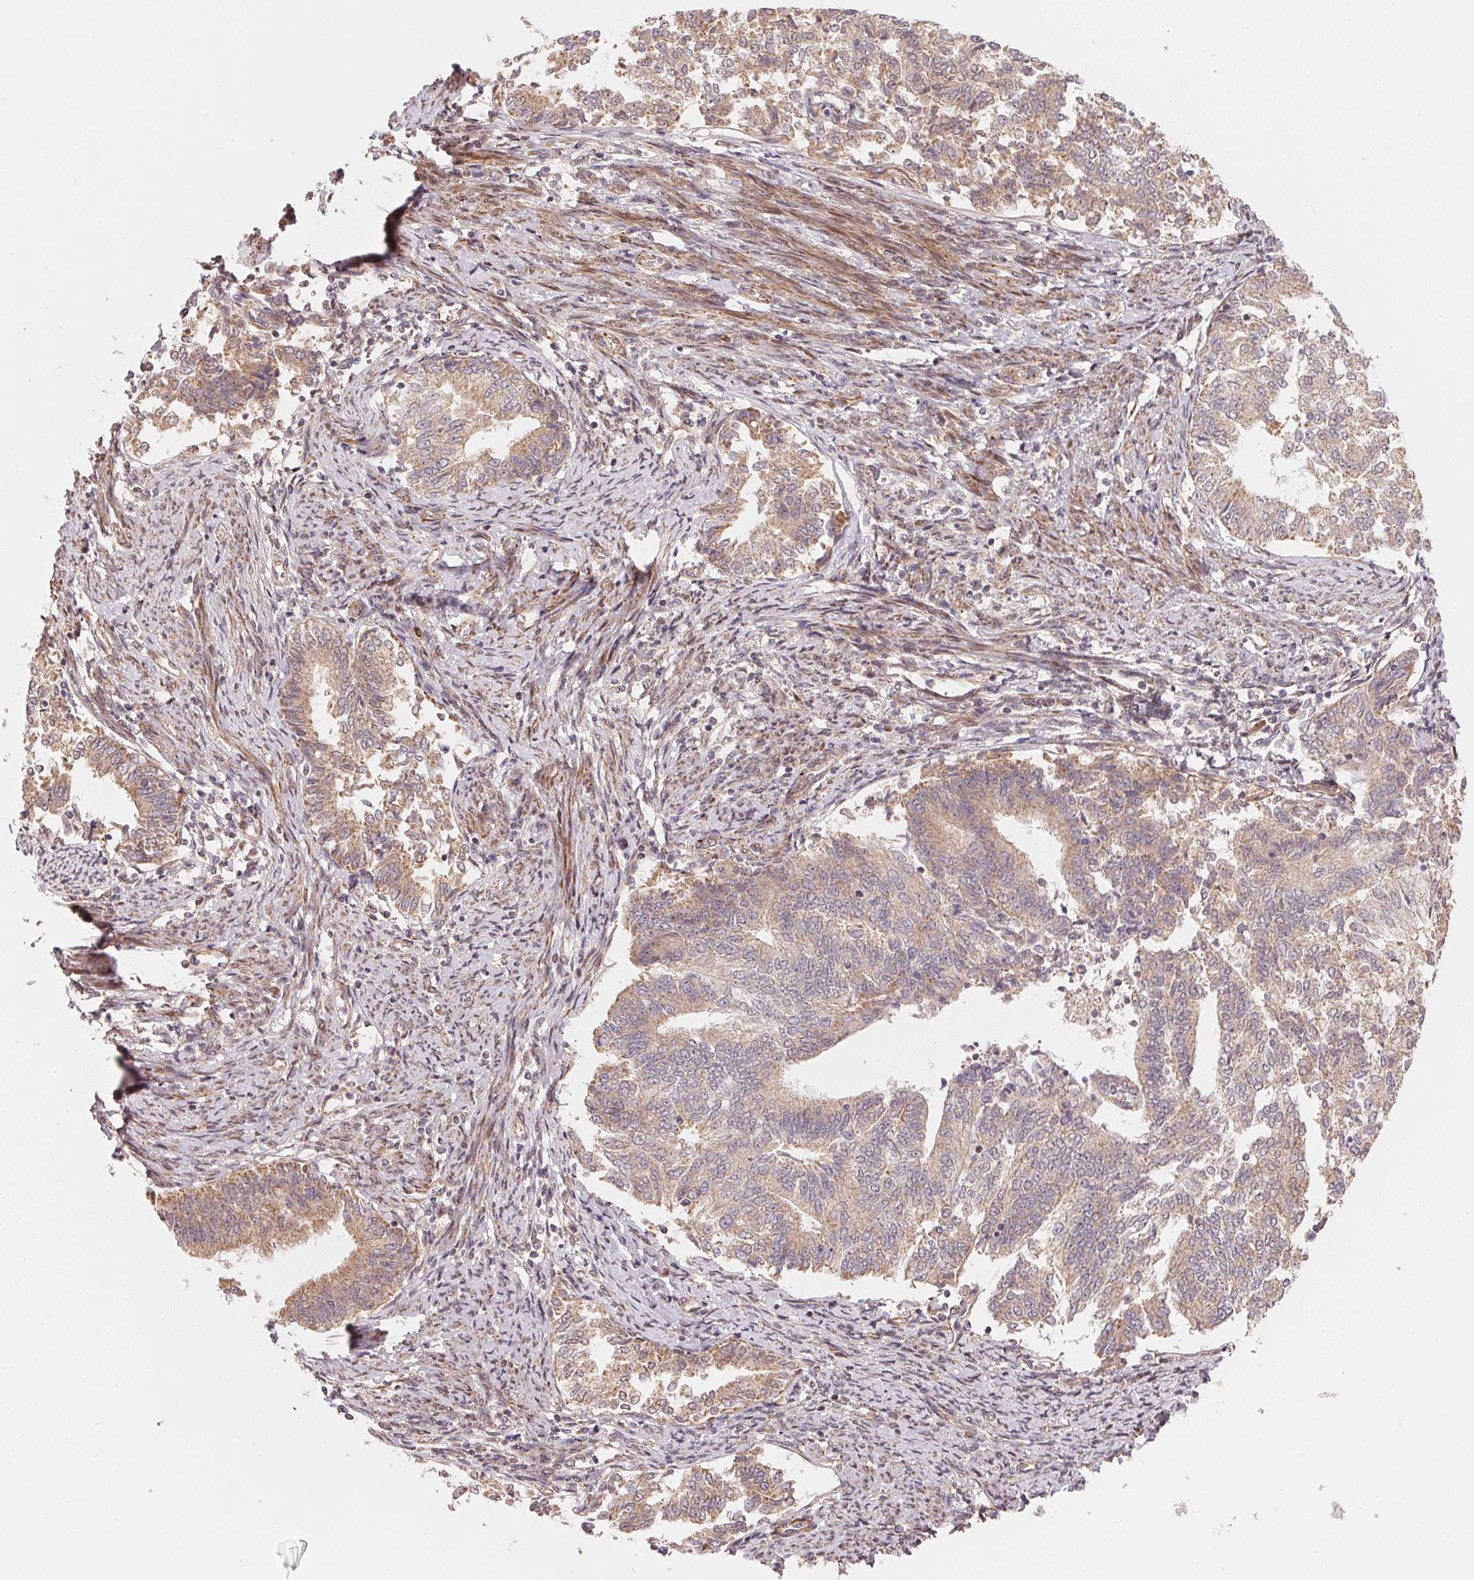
{"staining": {"intensity": "moderate", "quantity": ">75%", "location": "cytoplasmic/membranous"}, "tissue": "endometrial cancer", "cell_type": "Tumor cells", "image_type": "cancer", "snomed": [{"axis": "morphology", "description": "Adenocarcinoma, NOS"}, {"axis": "topography", "description": "Endometrium"}], "caption": "IHC (DAB) staining of human endometrial cancer (adenocarcinoma) displays moderate cytoplasmic/membranous protein staining in approximately >75% of tumor cells. The staining was performed using DAB (3,3'-diaminobenzidine) to visualize the protein expression in brown, while the nuclei were stained in blue with hematoxylin (Magnification: 20x).", "gene": "TNIP2", "patient": {"sex": "female", "age": 65}}